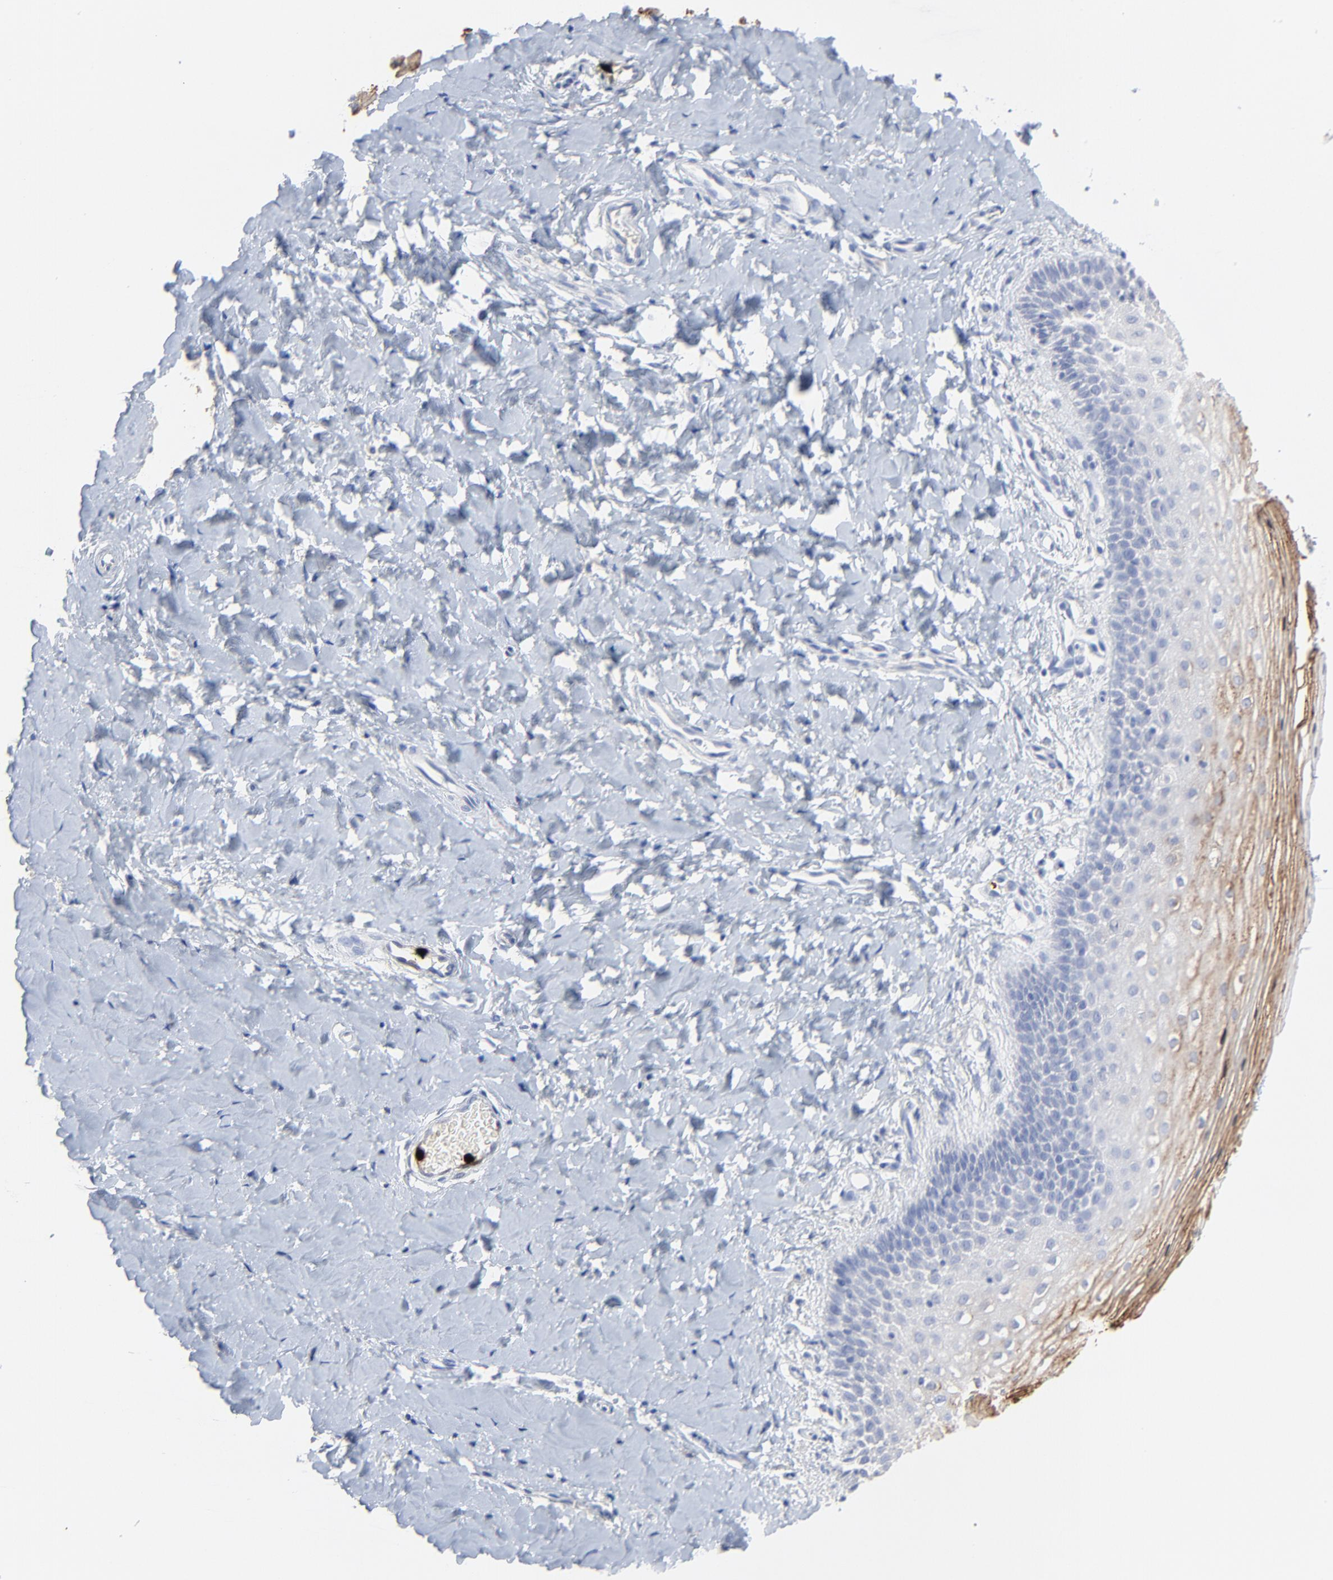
{"staining": {"intensity": "moderate", "quantity": "25%-75%", "location": "cytoplasmic/membranous"}, "tissue": "vagina", "cell_type": "Squamous epithelial cells", "image_type": "normal", "snomed": [{"axis": "morphology", "description": "Normal tissue, NOS"}, {"axis": "topography", "description": "Vagina"}], "caption": "Human vagina stained for a protein (brown) displays moderate cytoplasmic/membranous positive staining in about 25%-75% of squamous epithelial cells.", "gene": "LCN2", "patient": {"sex": "female", "age": 55}}